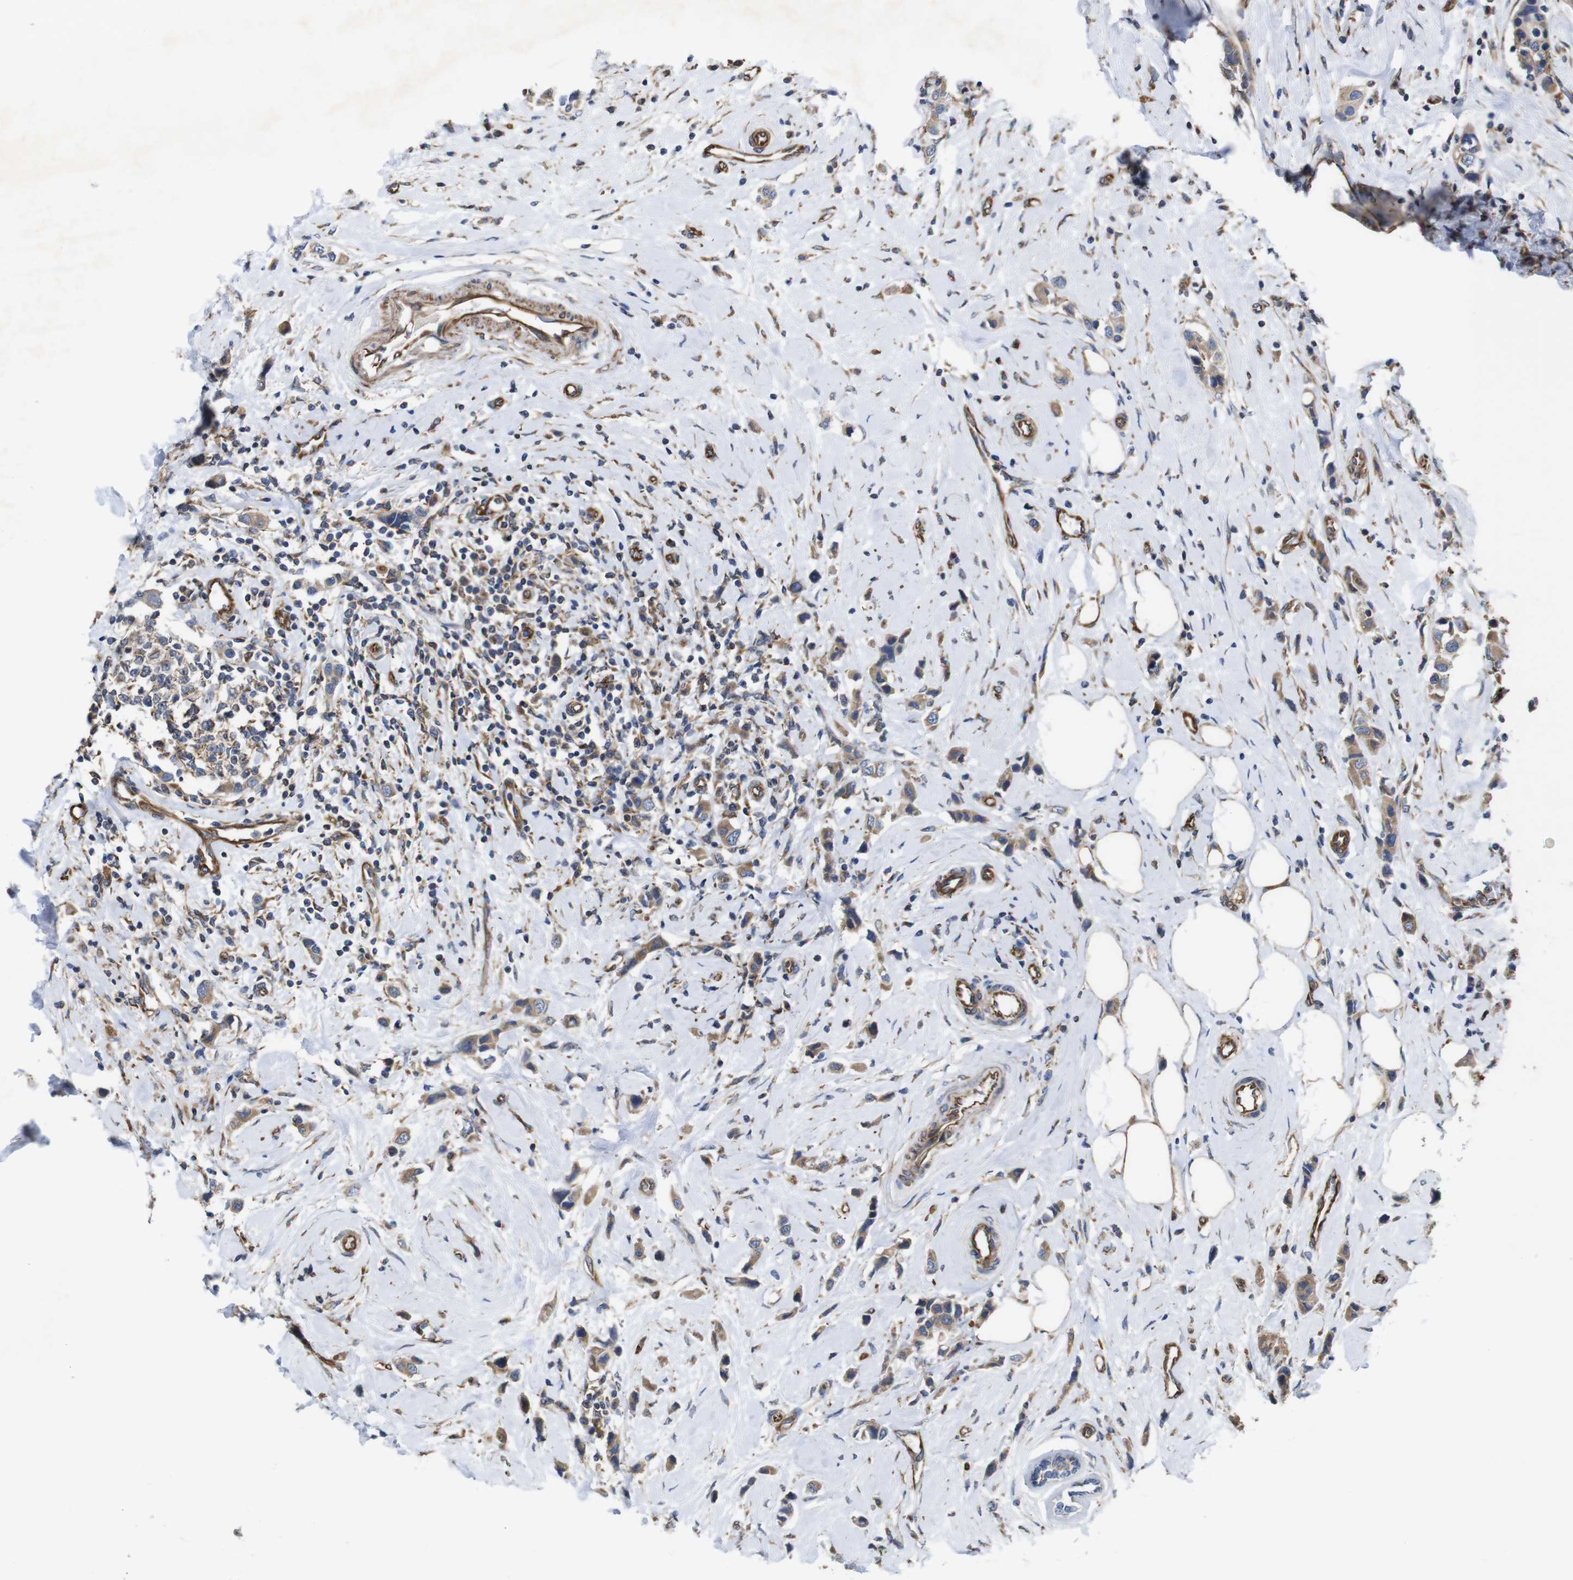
{"staining": {"intensity": "moderate", "quantity": ">75%", "location": "cytoplasmic/membranous"}, "tissue": "breast cancer", "cell_type": "Tumor cells", "image_type": "cancer", "snomed": [{"axis": "morphology", "description": "Normal tissue, NOS"}, {"axis": "morphology", "description": "Duct carcinoma"}, {"axis": "topography", "description": "Breast"}], "caption": "About >75% of tumor cells in breast cancer (invasive ductal carcinoma) exhibit moderate cytoplasmic/membranous protein positivity as visualized by brown immunohistochemical staining.", "gene": "POMK", "patient": {"sex": "female", "age": 50}}